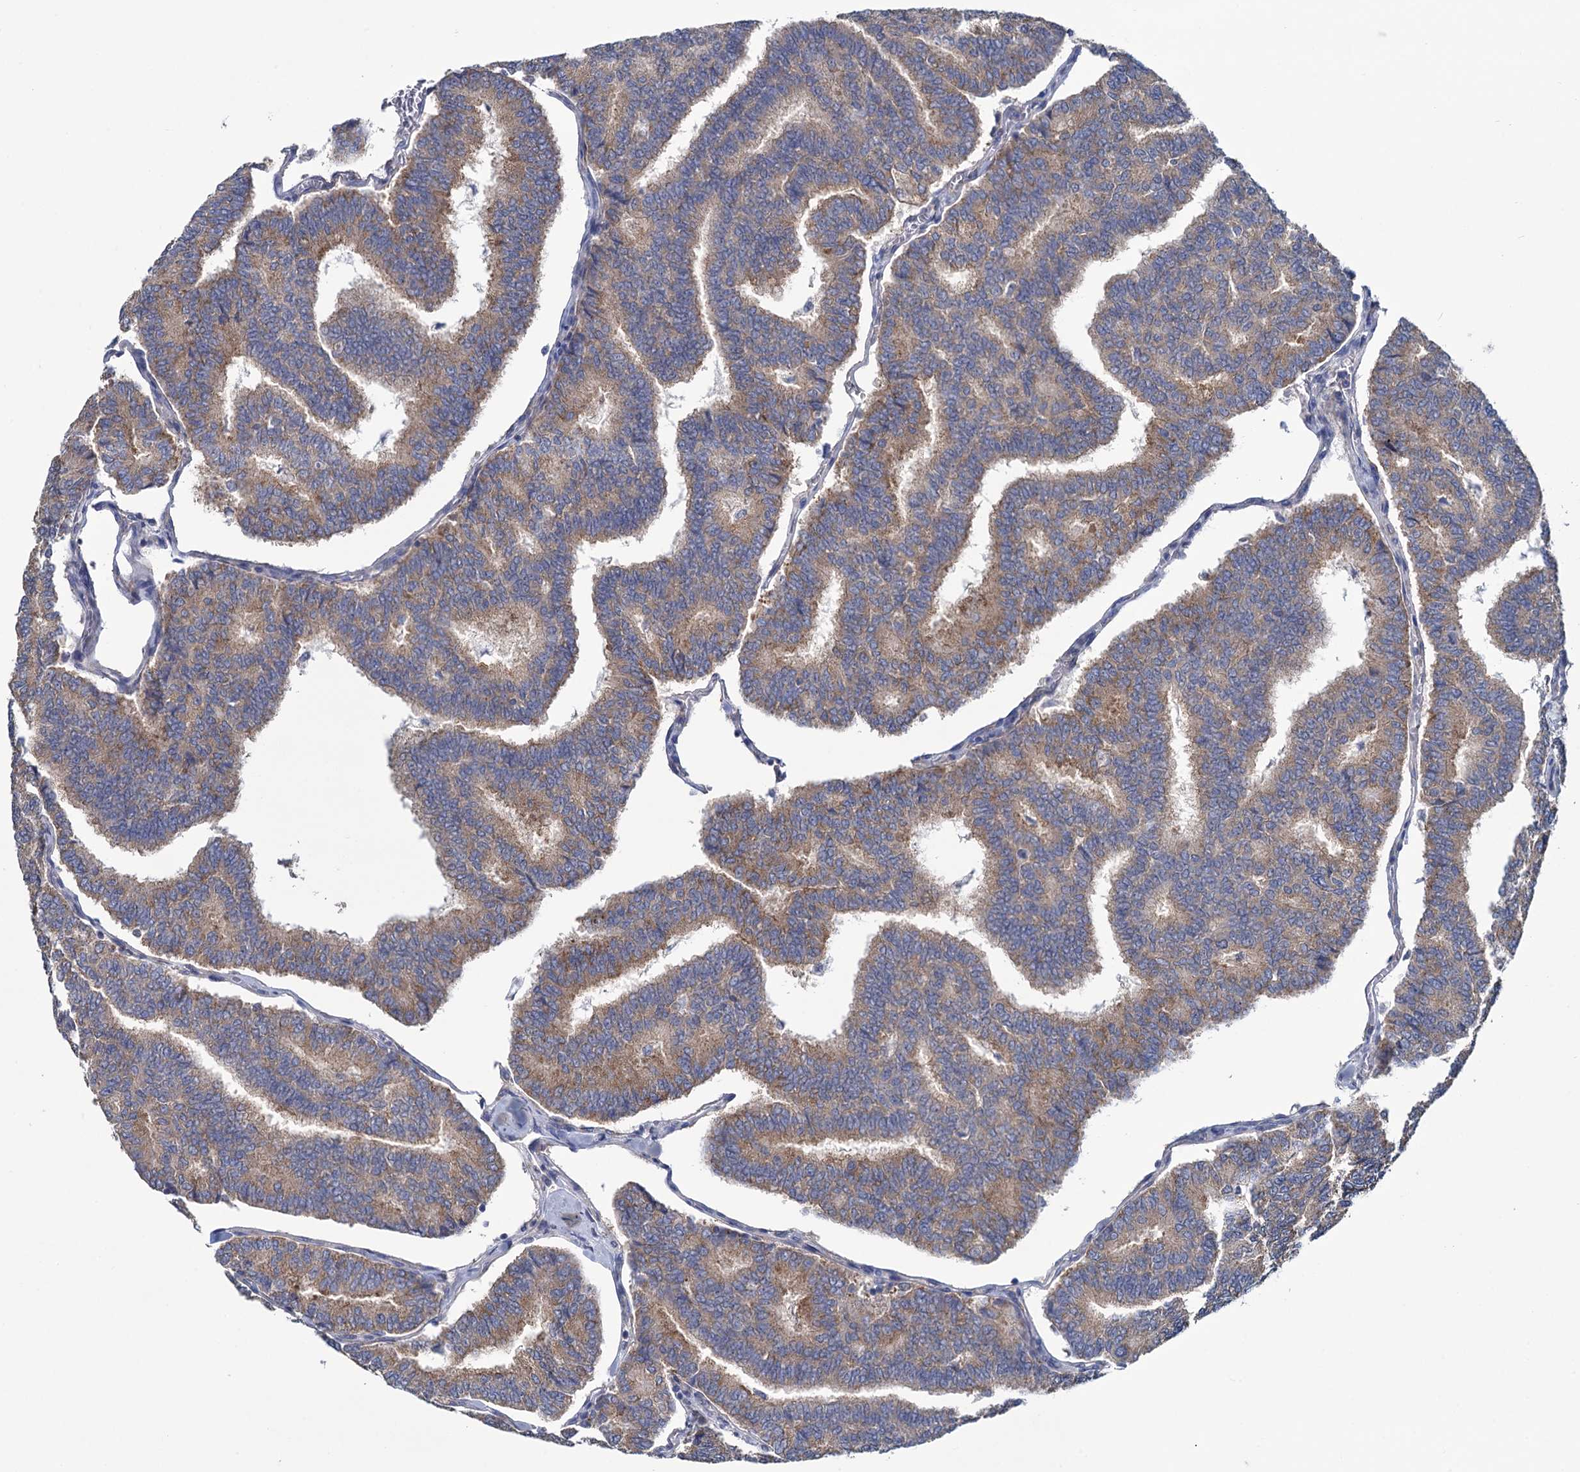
{"staining": {"intensity": "moderate", "quantity": ">75%", "location": "cytoplasmic/membranous"}, "tissue": "thyroid cancer", "cell_type": "Tumor cells", "image_type": "cancer", "snomed": [{"axis": "morphology", "description": "Papillary adenocarcinoma, NOS"}, {"axis": "topography", "description": "Thyroid gland"}], "caption": "Brown immunohistochemical staining in human thyroid cancer shows moderate cytoplasmic/membranous positivity in about >75% of tumor cells.", "gene": "GSTM2", "patient": {"sex": "female", "age": 35}}